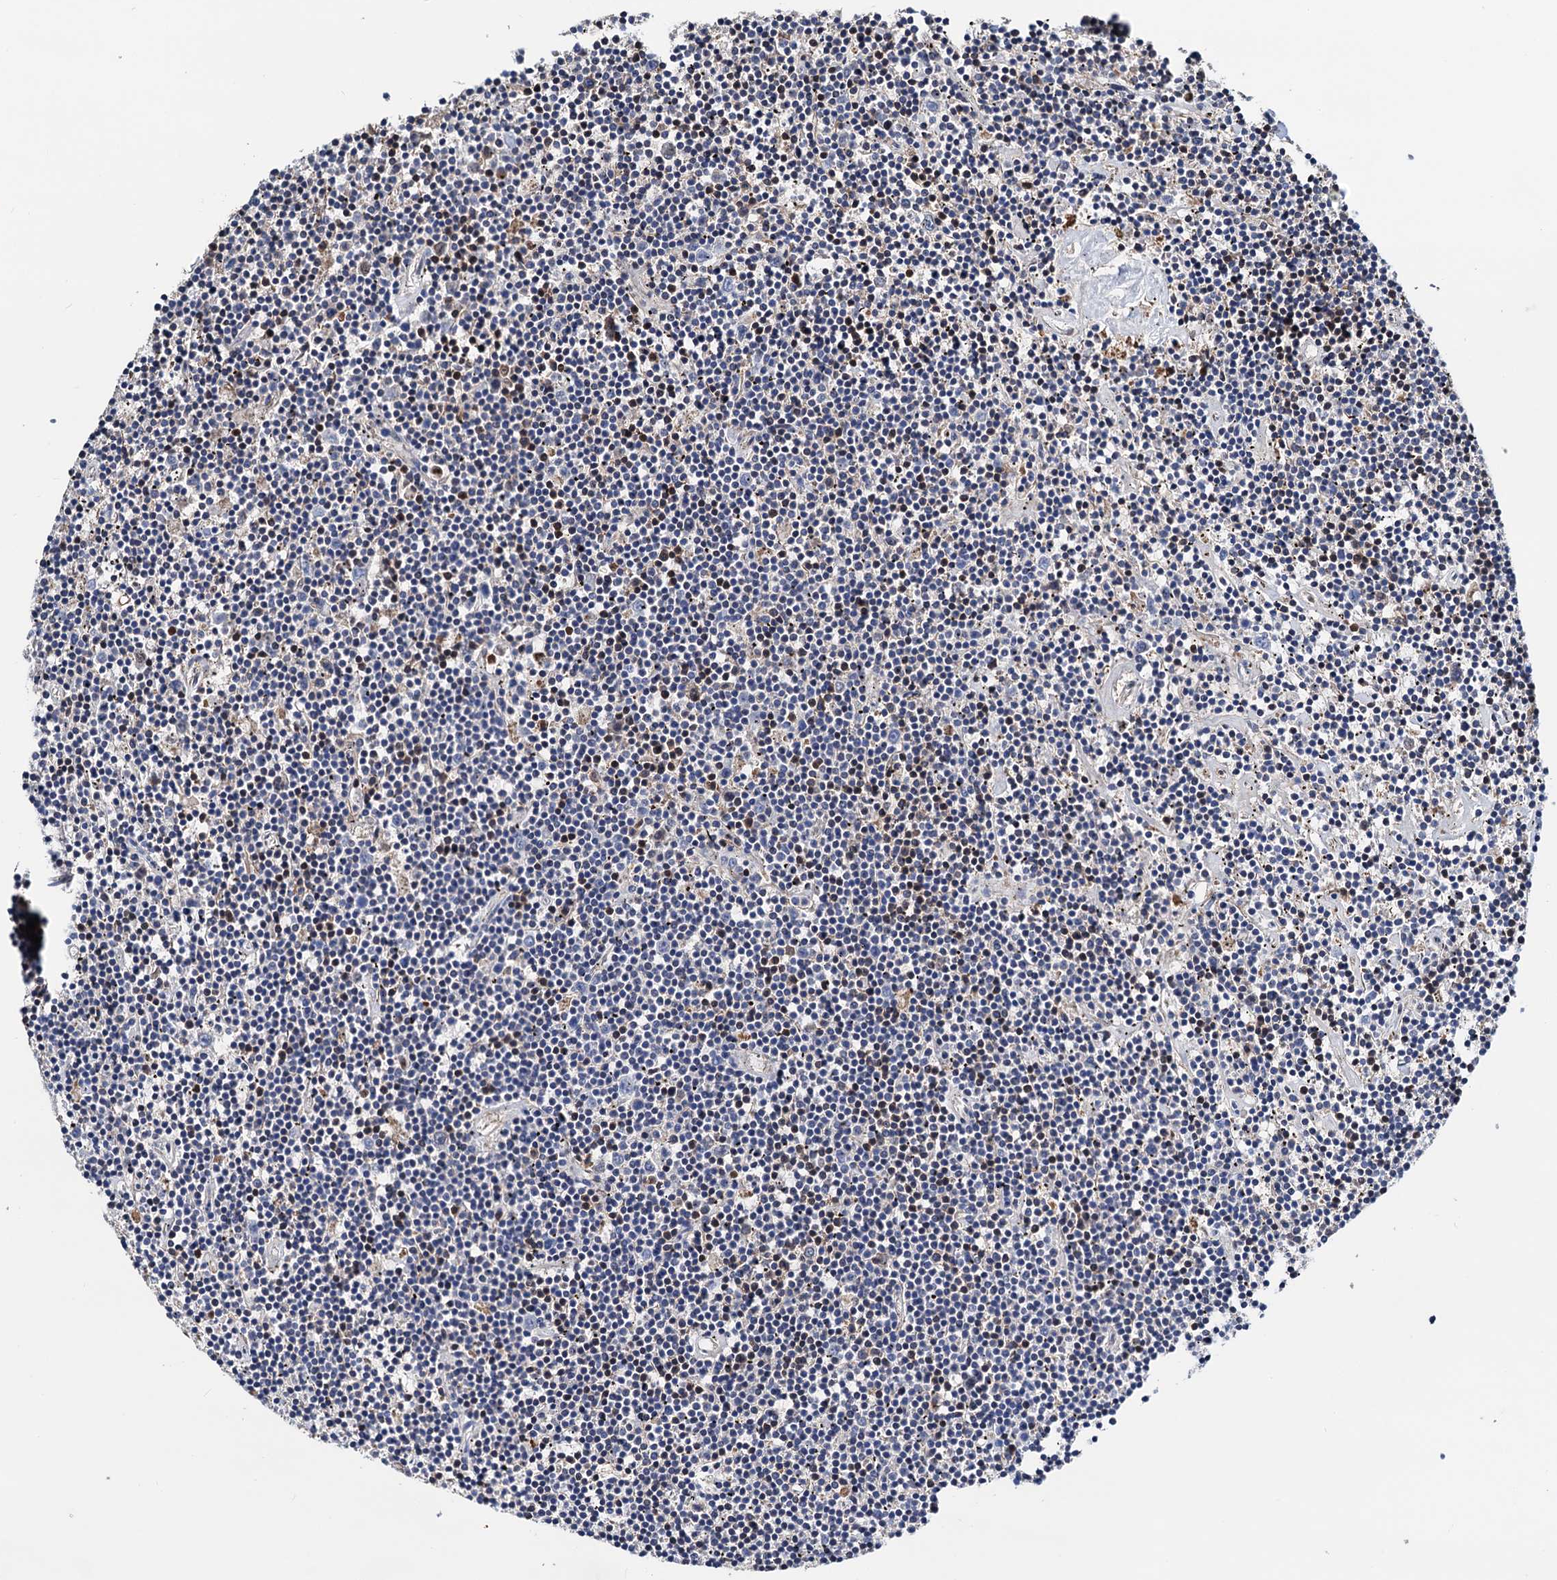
{"staining": {"intensity": "negative", "quantity": "none", "location": "none"}, "tissue": "lymphoma", "cell_type": "Tumor cells", "image_type": "cancer", "snomed": [{"axis": "morphology", "description": "Malignant lymphoma, non-Hodgkin's type, Low grade"}, {"axis": "topography", "description": "Spleen"}], "caption": "Low-grade malignant lymphoma, non-Hodgkin's type was stained to show a protein in brown. There is no significant positivity in tumor cells. The staining is performed using DAB brown chromogen with nuclei counter-stained in using hematoxylin.", "gene": "GCOM1", "patient": {"sex": "male", "age": 76}}